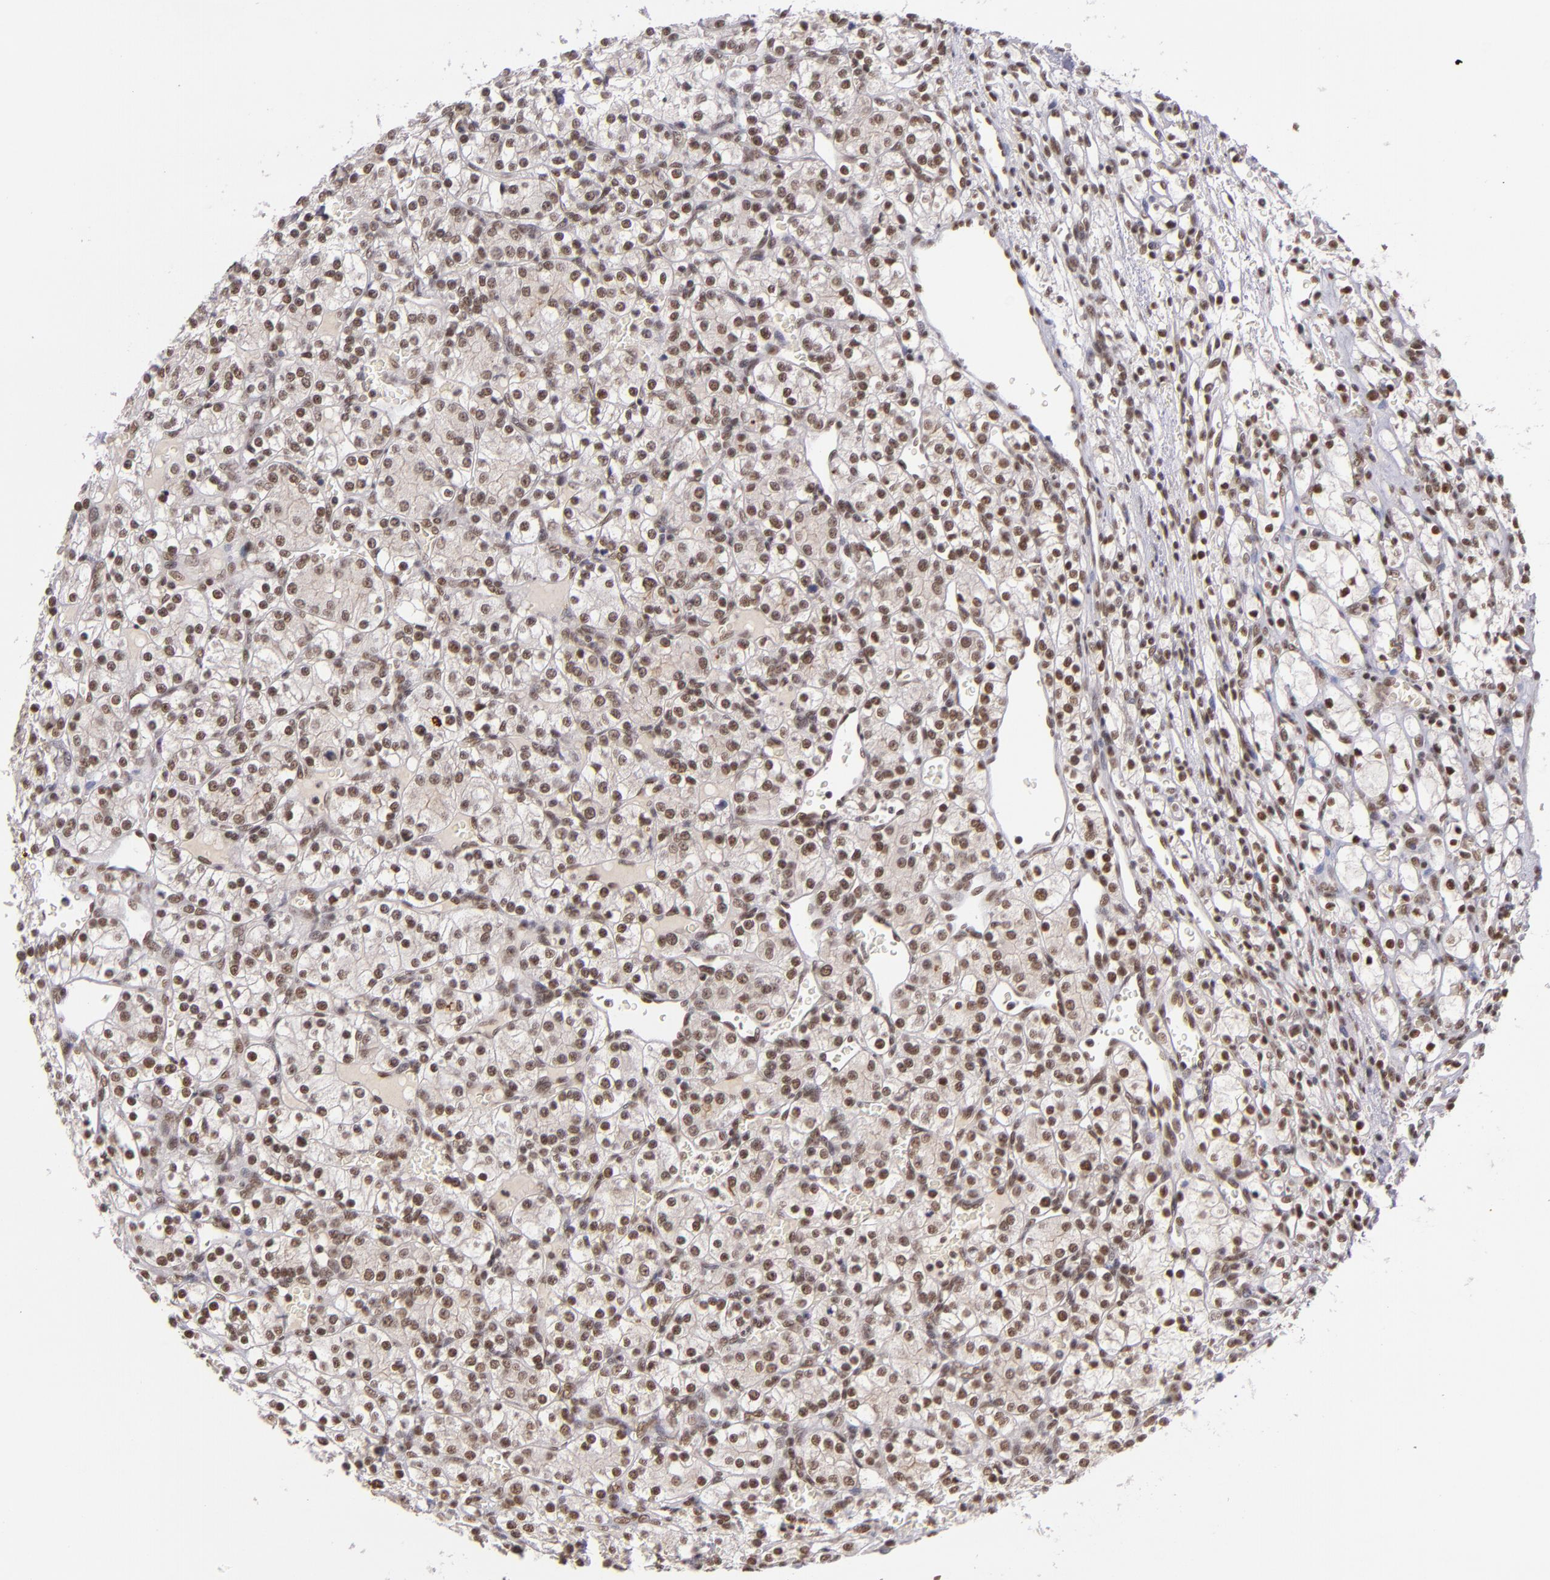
{"staining": {"intensity": "moderate", "quantity": ">75%", "location": "nuclear"}, "tissue": "renal cancer", "cell_type": "Tumor cells", "image_type": "cancer", "snomed": [{"axis": "morphology", "description": "Adenocarcinoma, NOS"}, {"axis": "topography", "description": "Kidney"}], "caption": "Immunohistochemistry of human renal cancer reveals medium levels of moderate nuclear positivity in approximately >75% of tumor cells.", "gene": "ZNF148", "patient": {"sex": "female", "age": 62}}